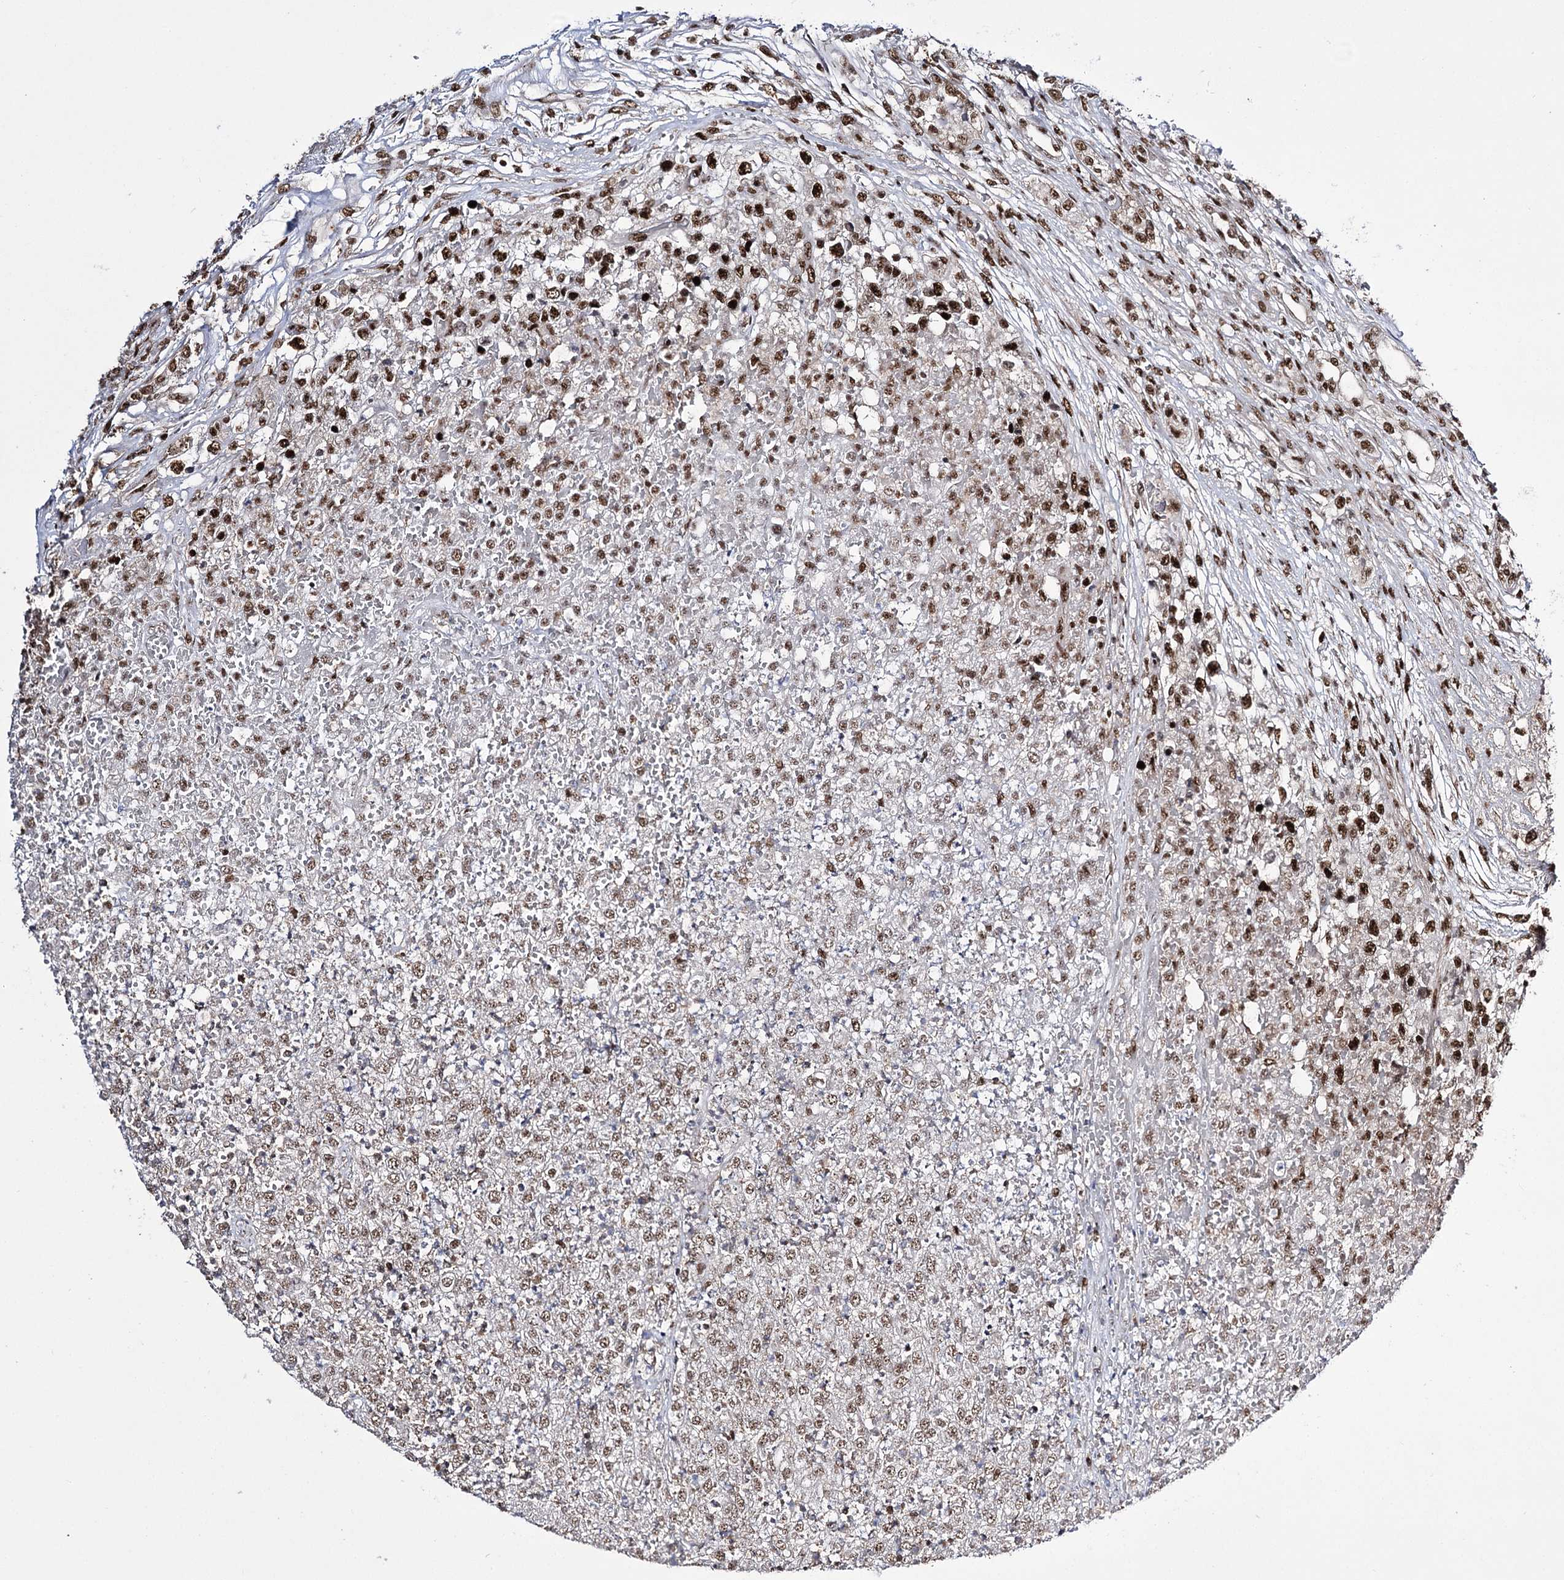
{"staining": {"intensity": "strong", "quantity": "25%-75%", "location": "nuclear"}, "tissue": "renal cancer", "cell_type": "Tumor cells", "image_type": "cancer", "snomed": [{"axis": "morphology", "description": "Adenocarcinoma, NOS"}, {"axis": "topography", "description": "Kidney"}], "caption": "IHC (DAB) staining of human renal cancer demonstrates strong nuclear protein staining in approximately 25%-75% of tumor cells.", "gene": "PRPF40A", "patient": {"sex": "female", "age": 54}}